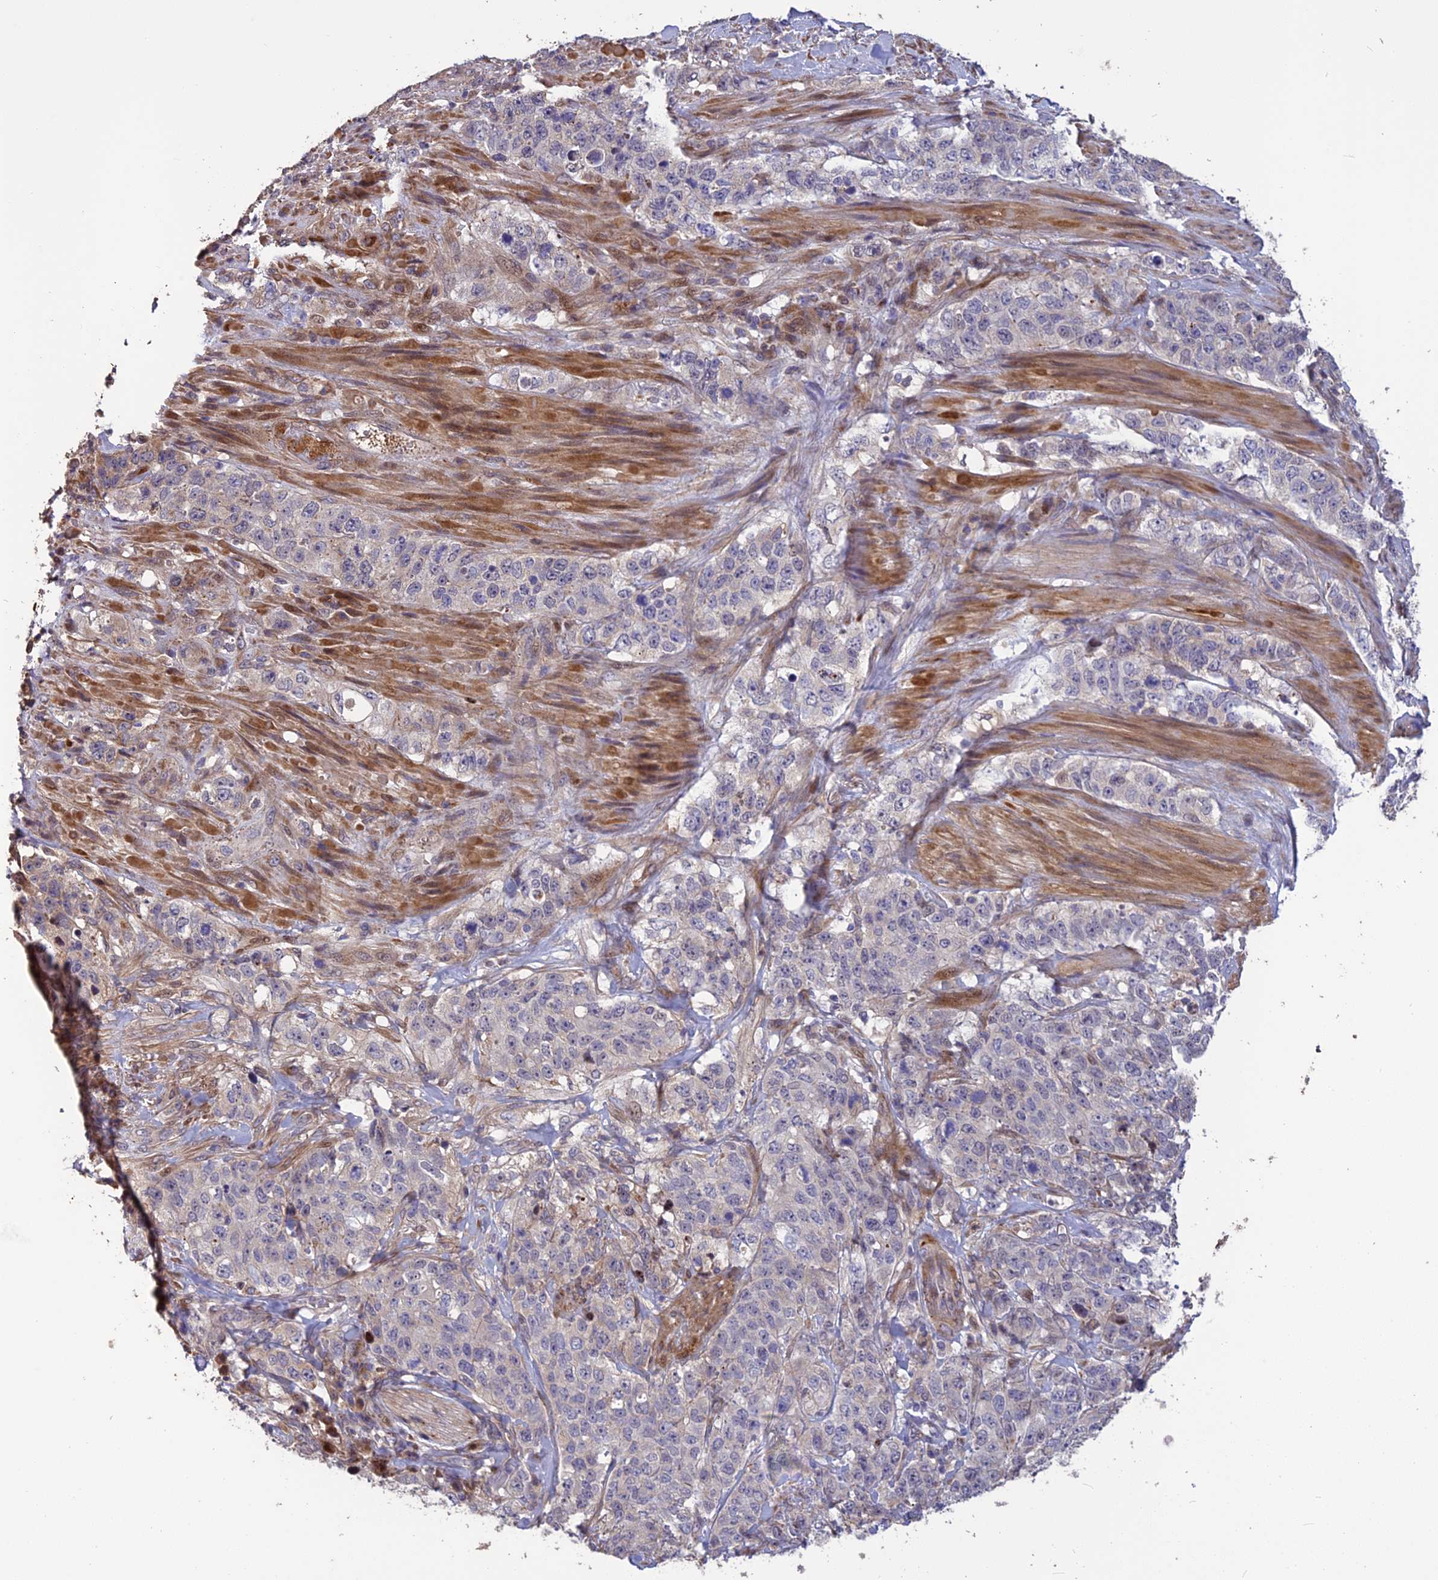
{"staining": {"intensity": "negative", "quantity": "none", "location": "none"}, "tissue": "stomach cancer", "cell_type": "Tumor cells", "image_type": "cancer", "snomed": [{"axis": "morphology", "description": "Adenocarcinoma, NOS"}, {"axis": "topography", "description": "Stomach"}], "caption": "Tumor cells show no significant staining in stomach adenocarcinoma.", "gene": "SPG21", "patient": {"sex": "male", "age": 48}}